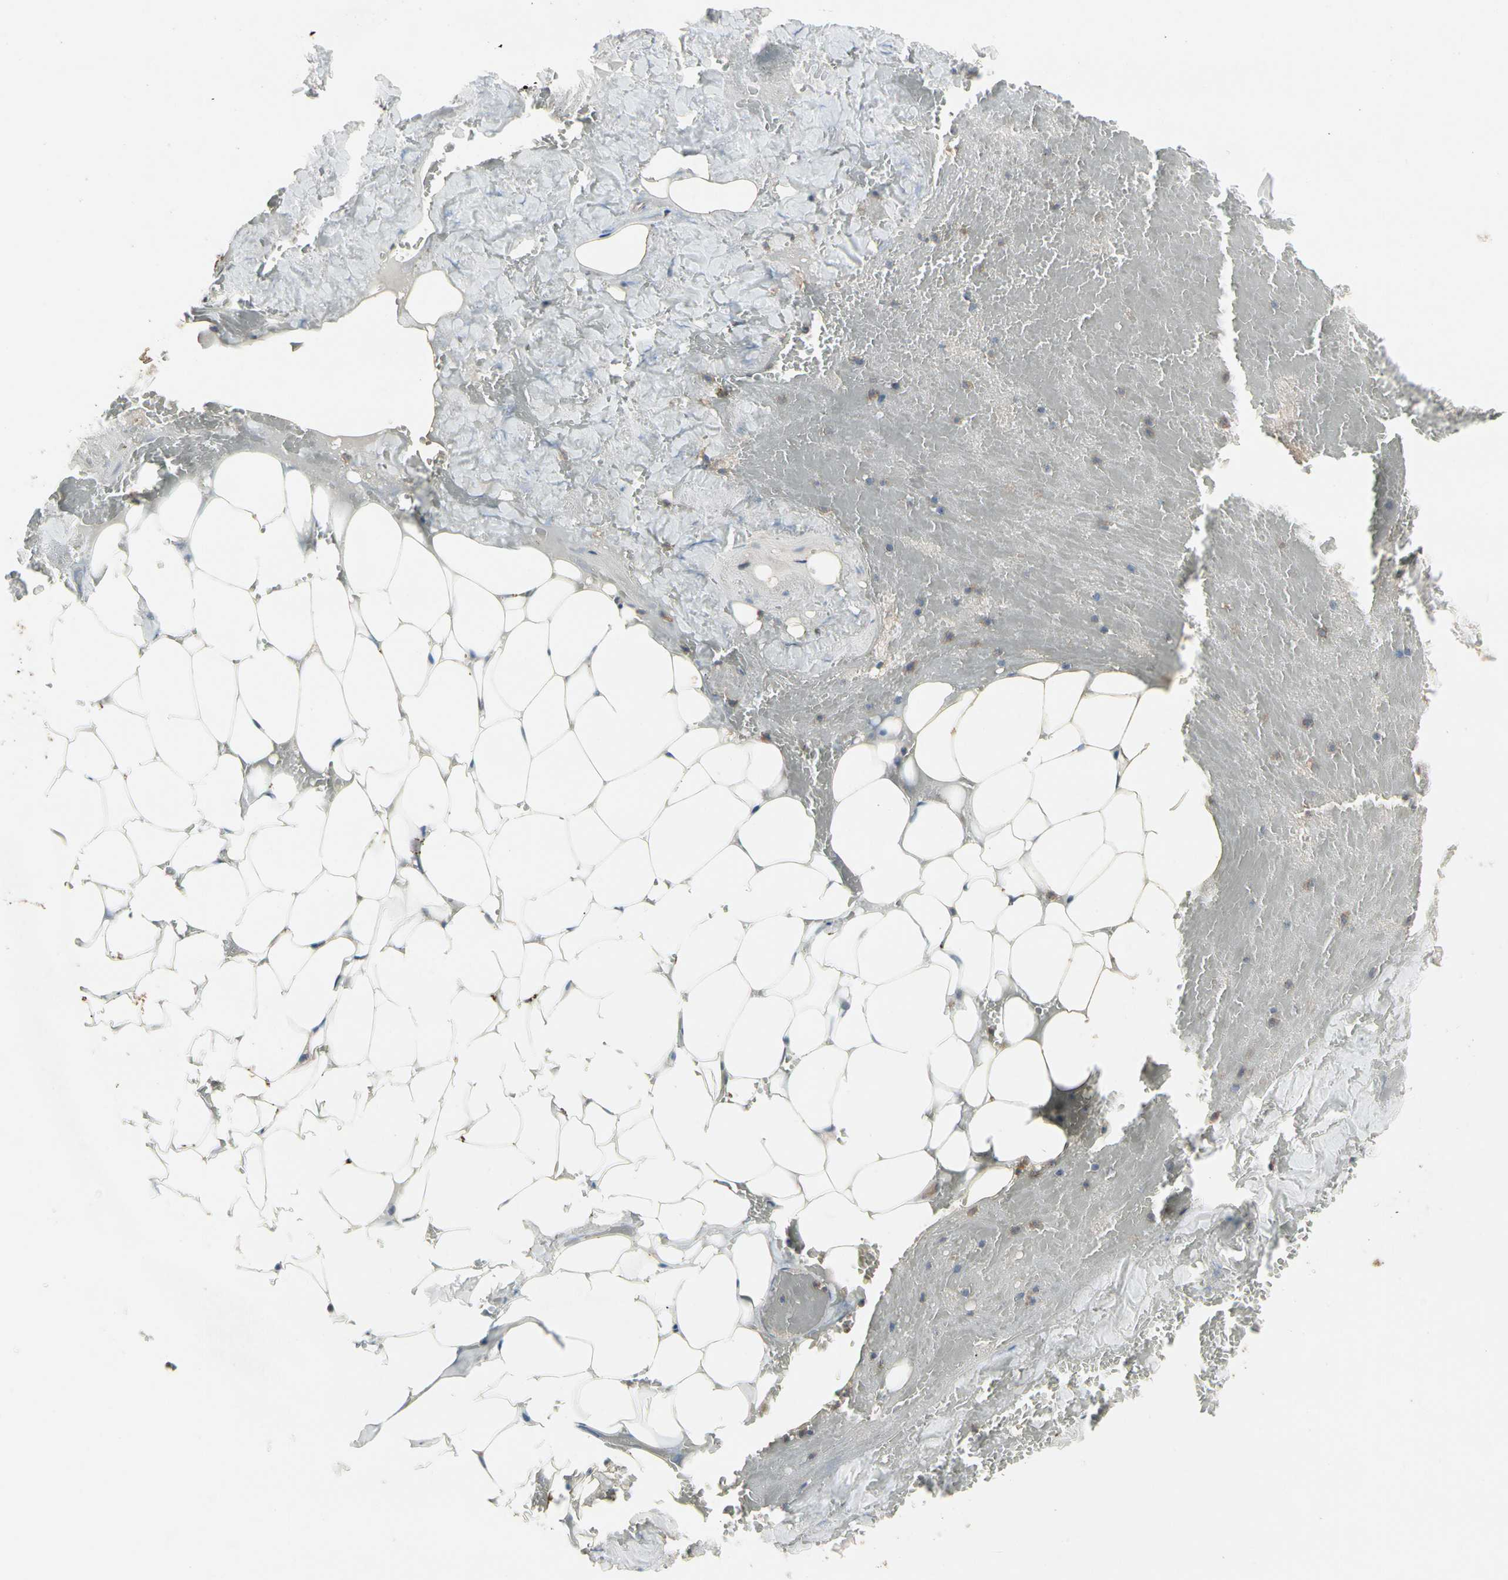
{"staining": {"intensity": "negative", "quantity": "none", "location": "none"}, "tissue": "adipose tissue", "cell_type": "Adipocytes", "image_type": "normal", "snomed": [{"axis": "morphology", "description": "Normal tissue, NOS"}, {"axis": "topography", "description": "Peripheral nerve tissue"}], "caption": "Immunohistochemical staining of normal human adipose tissue reveals no significant positivity in adipocytes. (DAB (3,3'-diaminobenzidine) immunohistochemistry visualized using brightfield microscopy, high magnification).", "gene": "NMI", "patient": {"sex": "male", "age": 70}}